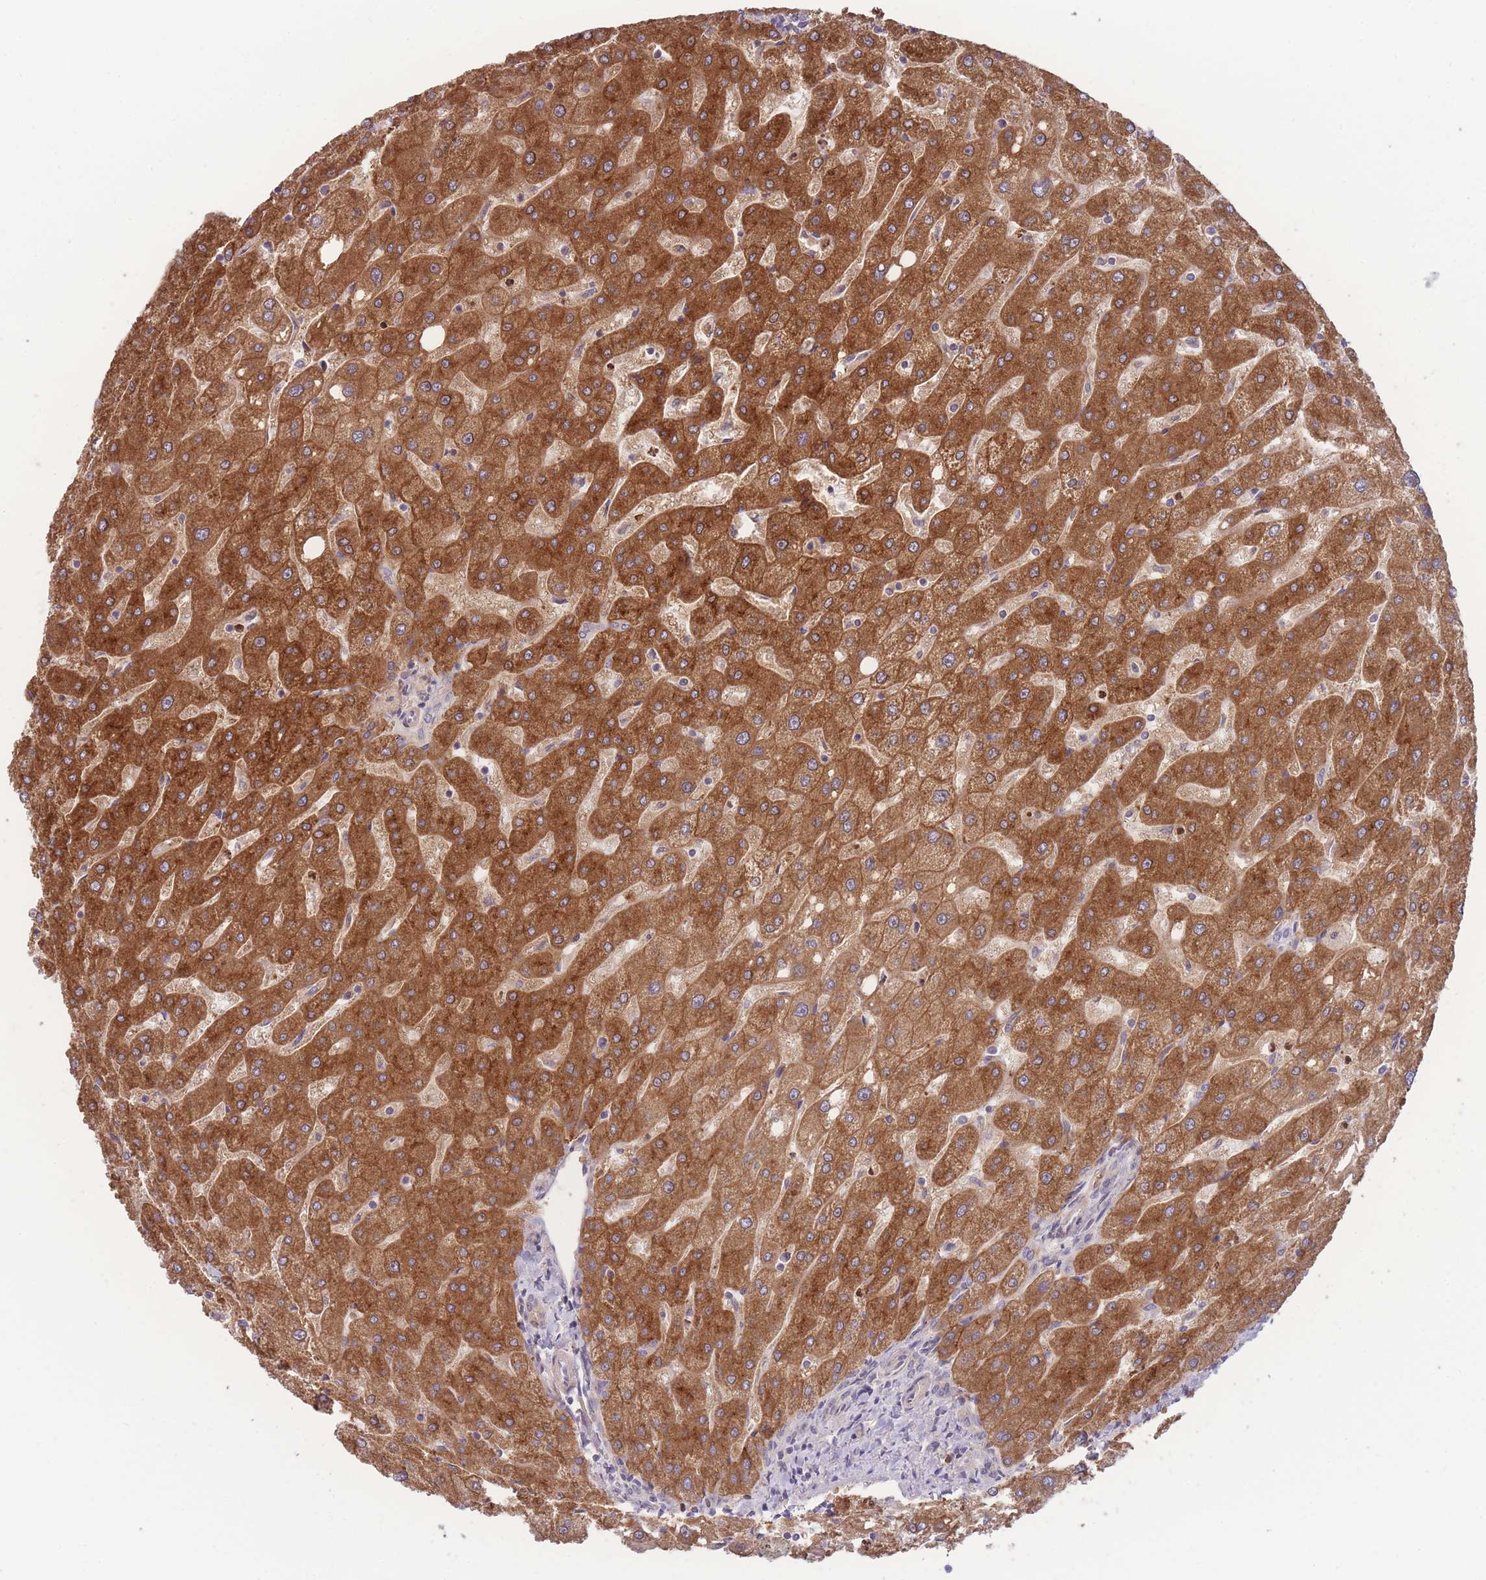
{"staining": {"intensity": "negative", "quantity": "none", "location": "none"}, "tissue": "liver", "cell_type": "Cholangiocytes", "image_type": "normal", "snomed": [{"axis": "morphology", "description": "Normal tissue, NOS"}, {"axis": "topography", "description": "Liver"}], "caption": "Immunohistochemical staining of normal liver displays no significant expression in cholangiocytes. The staining was performed using DAB (3,3'-diaminobenzidine) to visualize the protein expression in brown, while the nuclei were stained in blue with hematoxylin (Magnification: 20x).", "gene": "STEAP3", "patient": {"sex": "male", "age": 67}}